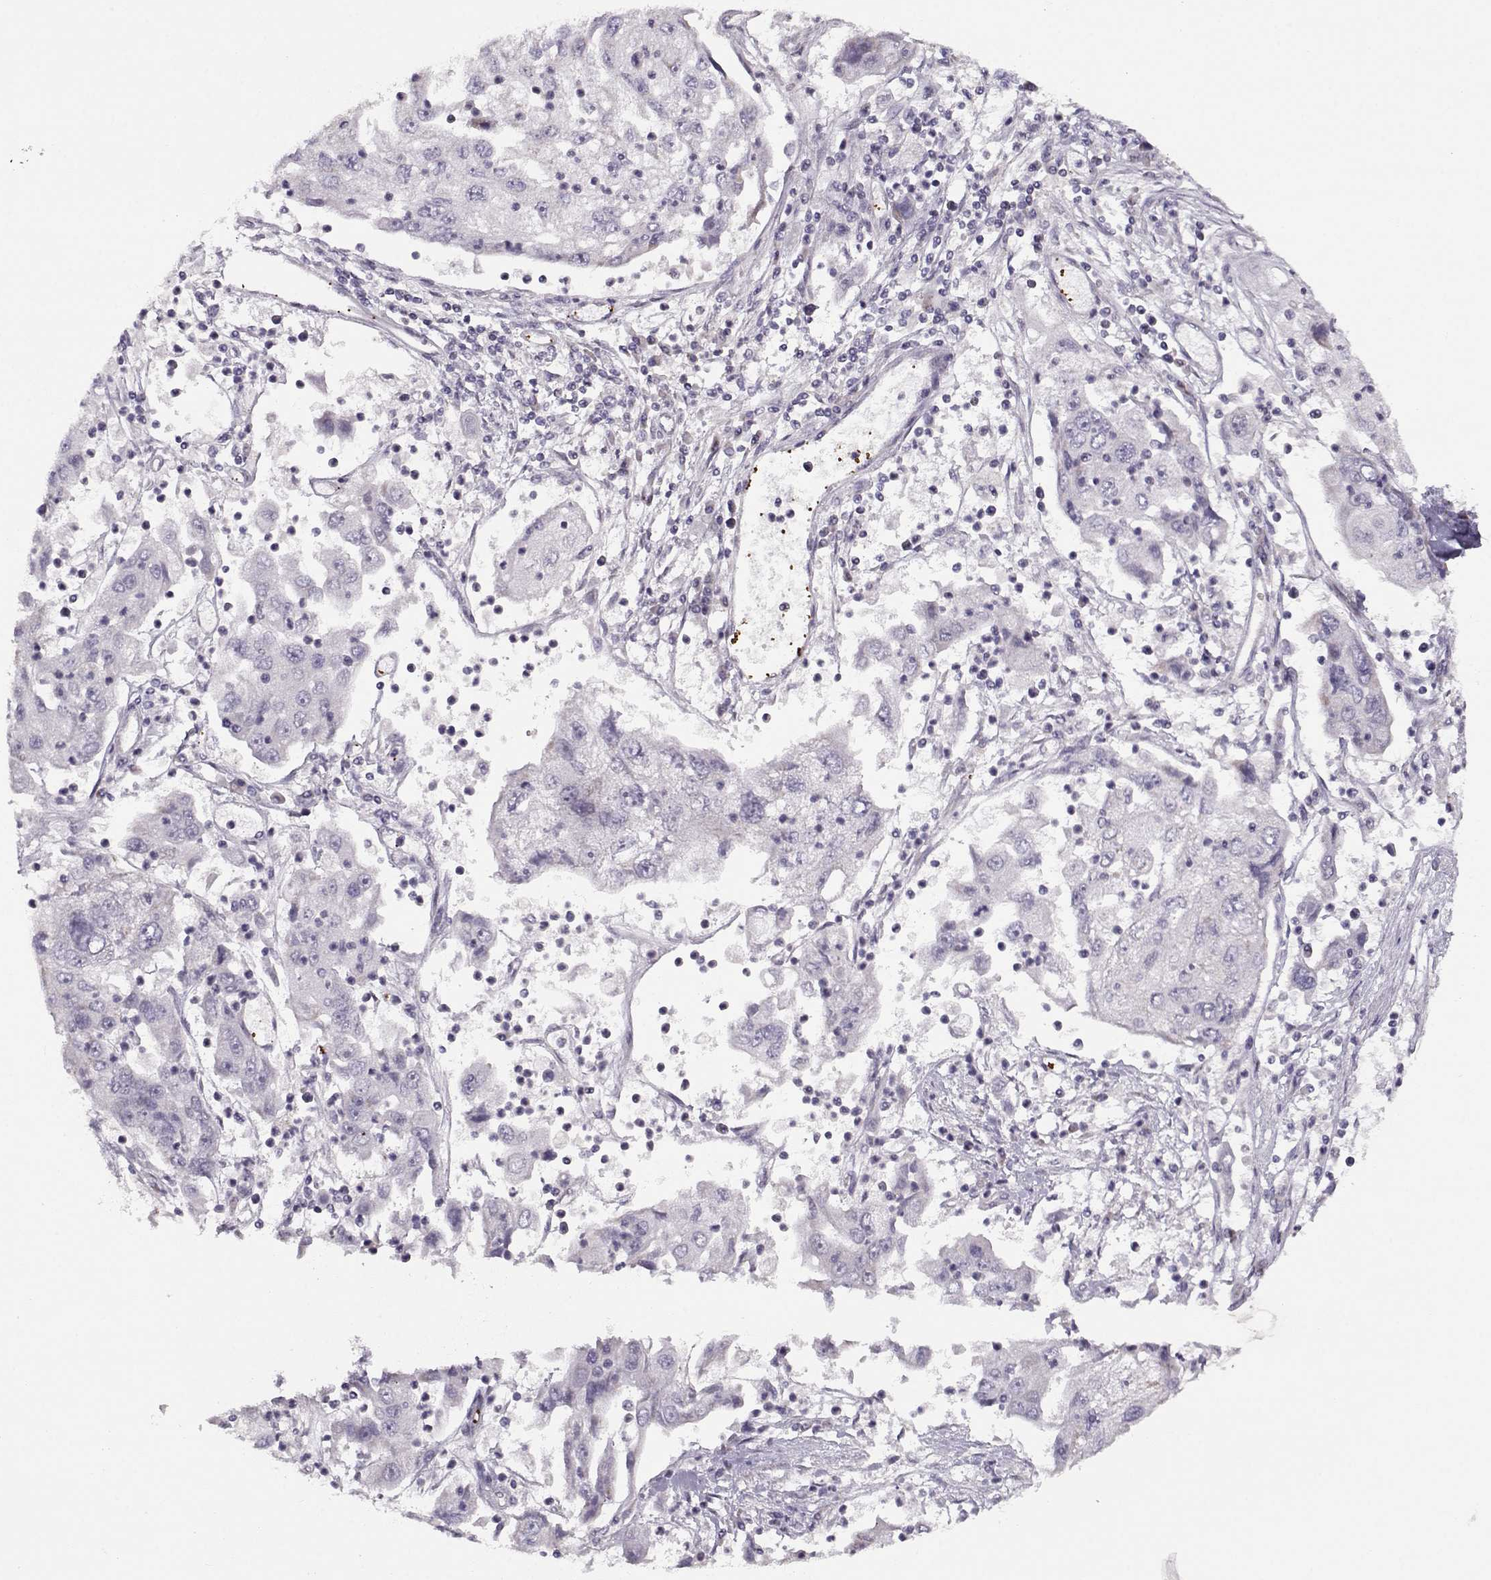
{"staining": {"intensity": "negative", "quantity": "none", "location": "none"}, "tissue": "cervical cancer", "cell_type": "Tumor cells", "image_type": "cancer", "snomed": [{"axis": "morphology", "description": "Squamous cell carcinoma, NOS"}, {"axis": "topography", "description": "Cervix"}], "caption": "Immunohistochemistry (IHC) histopathology image of neoplastic tissue: human cervical cancer (squamous cell carcinoma) stained with DAB shows no significant protein expression in tumor cells.", "gene": "KLF17", "patient": {"sex": "female", "age": 36}}